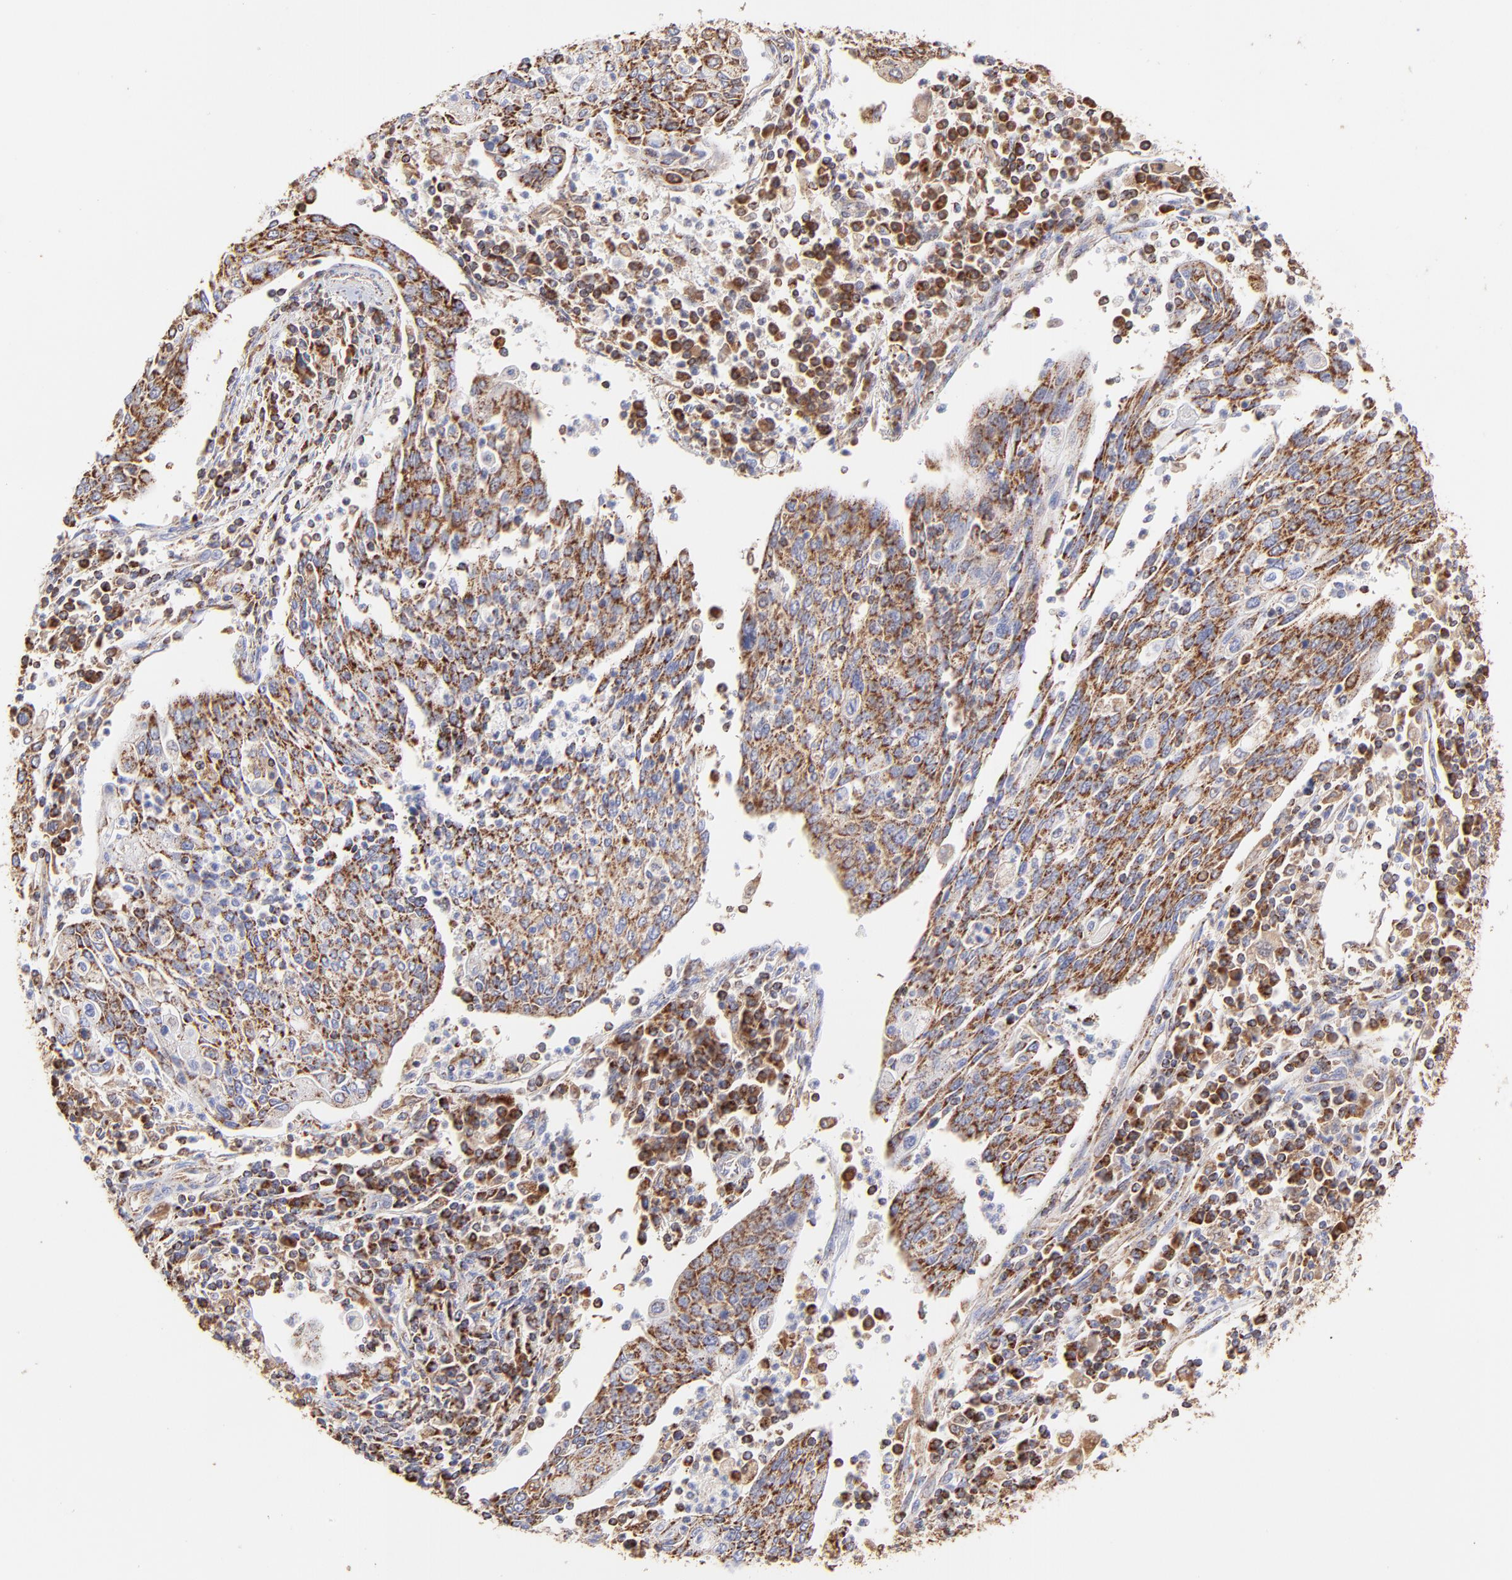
{"staining": {"intensity": "moderate", "quantity": ">75%", "location": "cytoplasmic/membranous"}, "tissue": "cervical cancer", "cell_type": "Tumor cells", "image_type": "cancer", "snomed": [{"axis": "morphology", "description": "Squamous cell carcinoma, NOS"}, {"axis": "topography", "description": "Cervix"}], "caption": "A brown stain shows moderate cytoplasmic/membranous staining of a protein in cervical squamous cell carcinoma tumor cells. (Stains: DAB in brown, nuclei in blue, Microscopy: brightfield microscopy at high magnification).", "gene": "ECH1", "patient": {"sex": "female", "age": 40}}